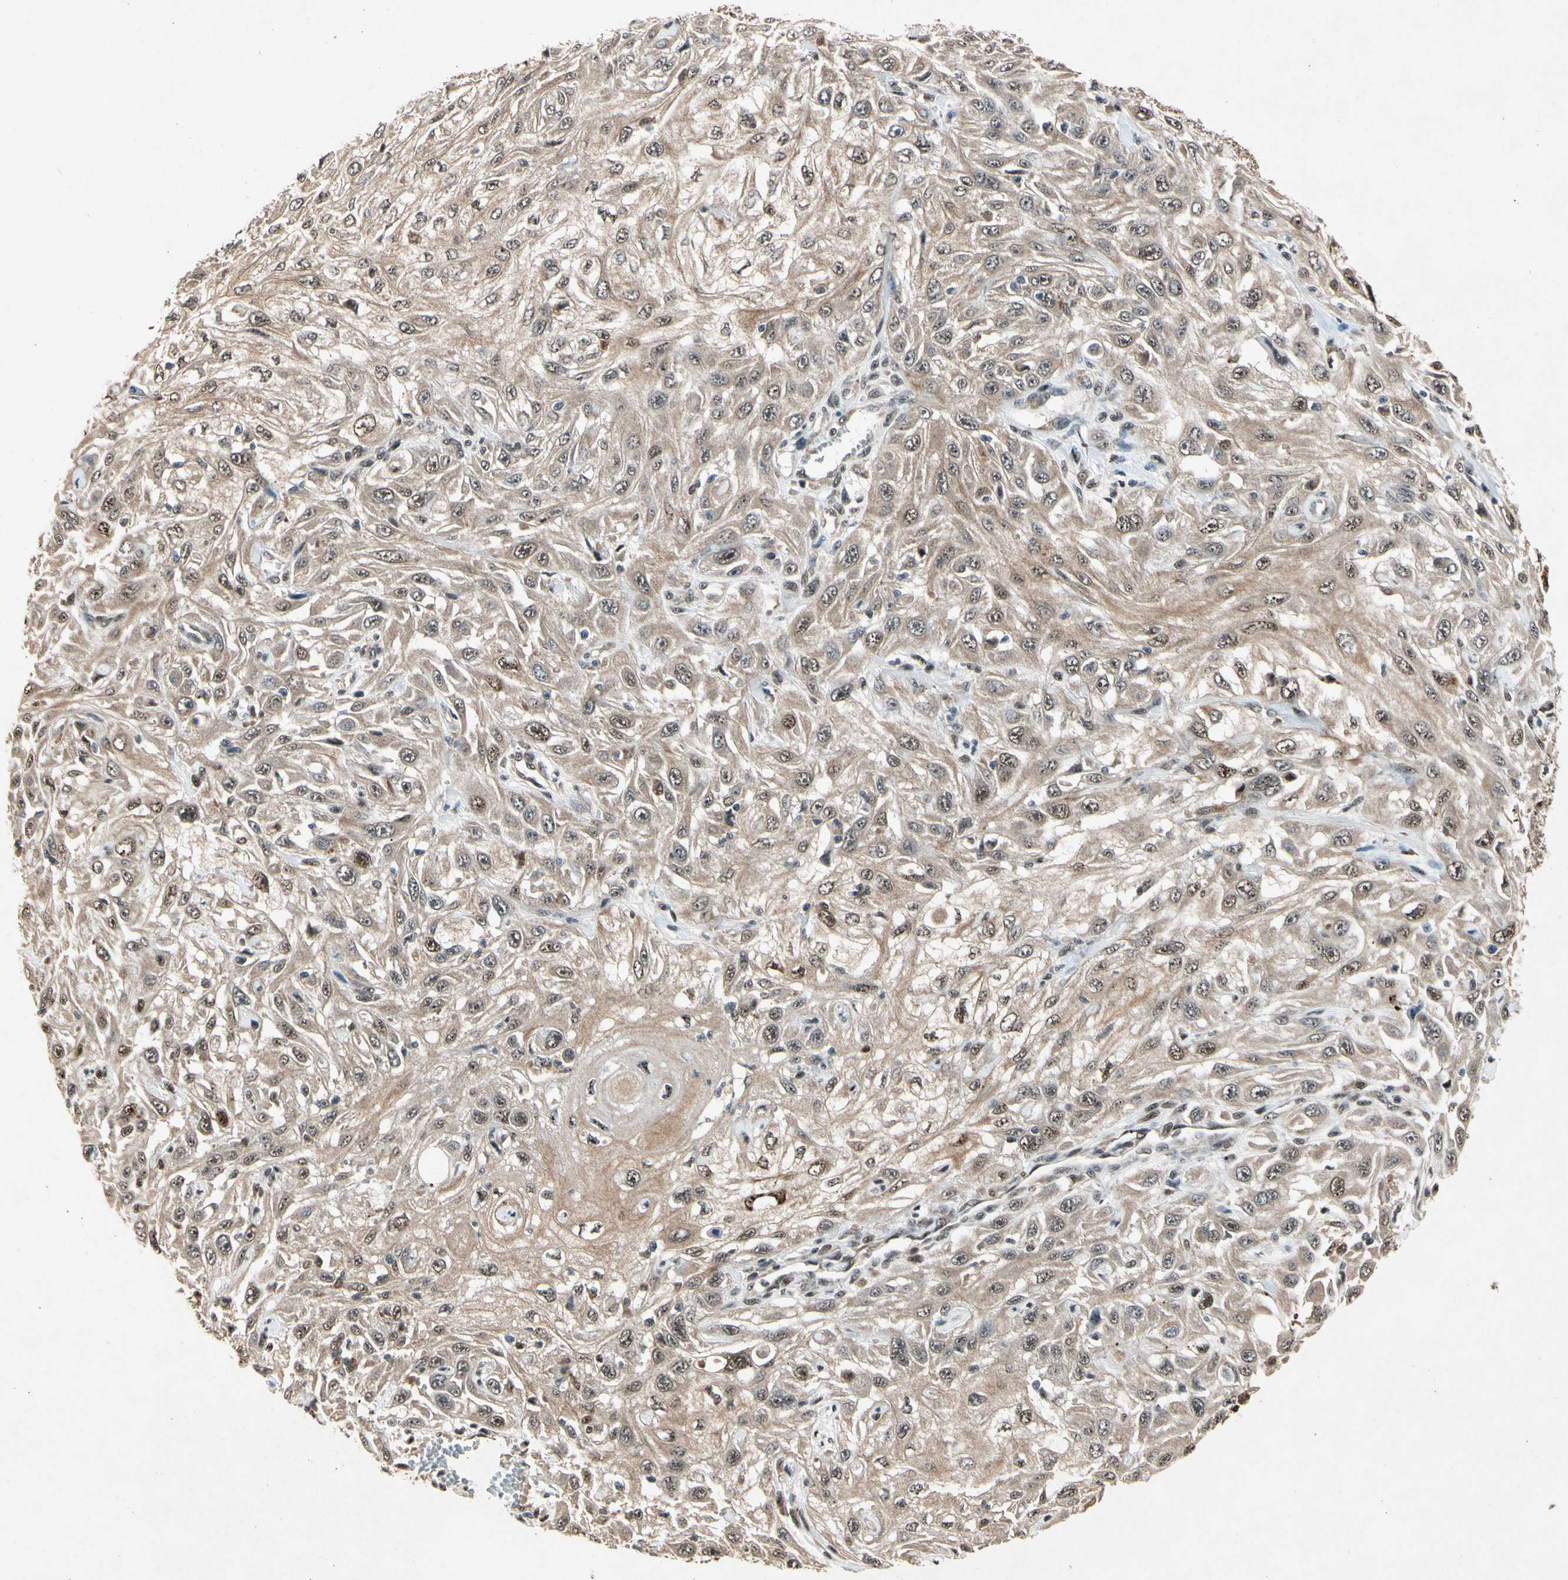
{"staining": {"intensity": "moderate", "quantity": ">75%", "location": "cytoplasmic/membranous,nuclear"}, "tissue": "skin cancer", "cell_type": "Tumor cells", "image_type": "cancer", "snomed": [{"axis": "morphology", "description": "Squamous cell carcinoma, NOS"}, {"axis": "topography", "description": "Skin"}], "caption": "Immunohistochemistry (DAB) staining of skin squamous cell carcinoma exhibits moderate cytoplasmic/membranous and nuclear protein staining in about >75% of tumor cells.", "gene": "PML", "patient": {"sex": "male", "age": 75}}